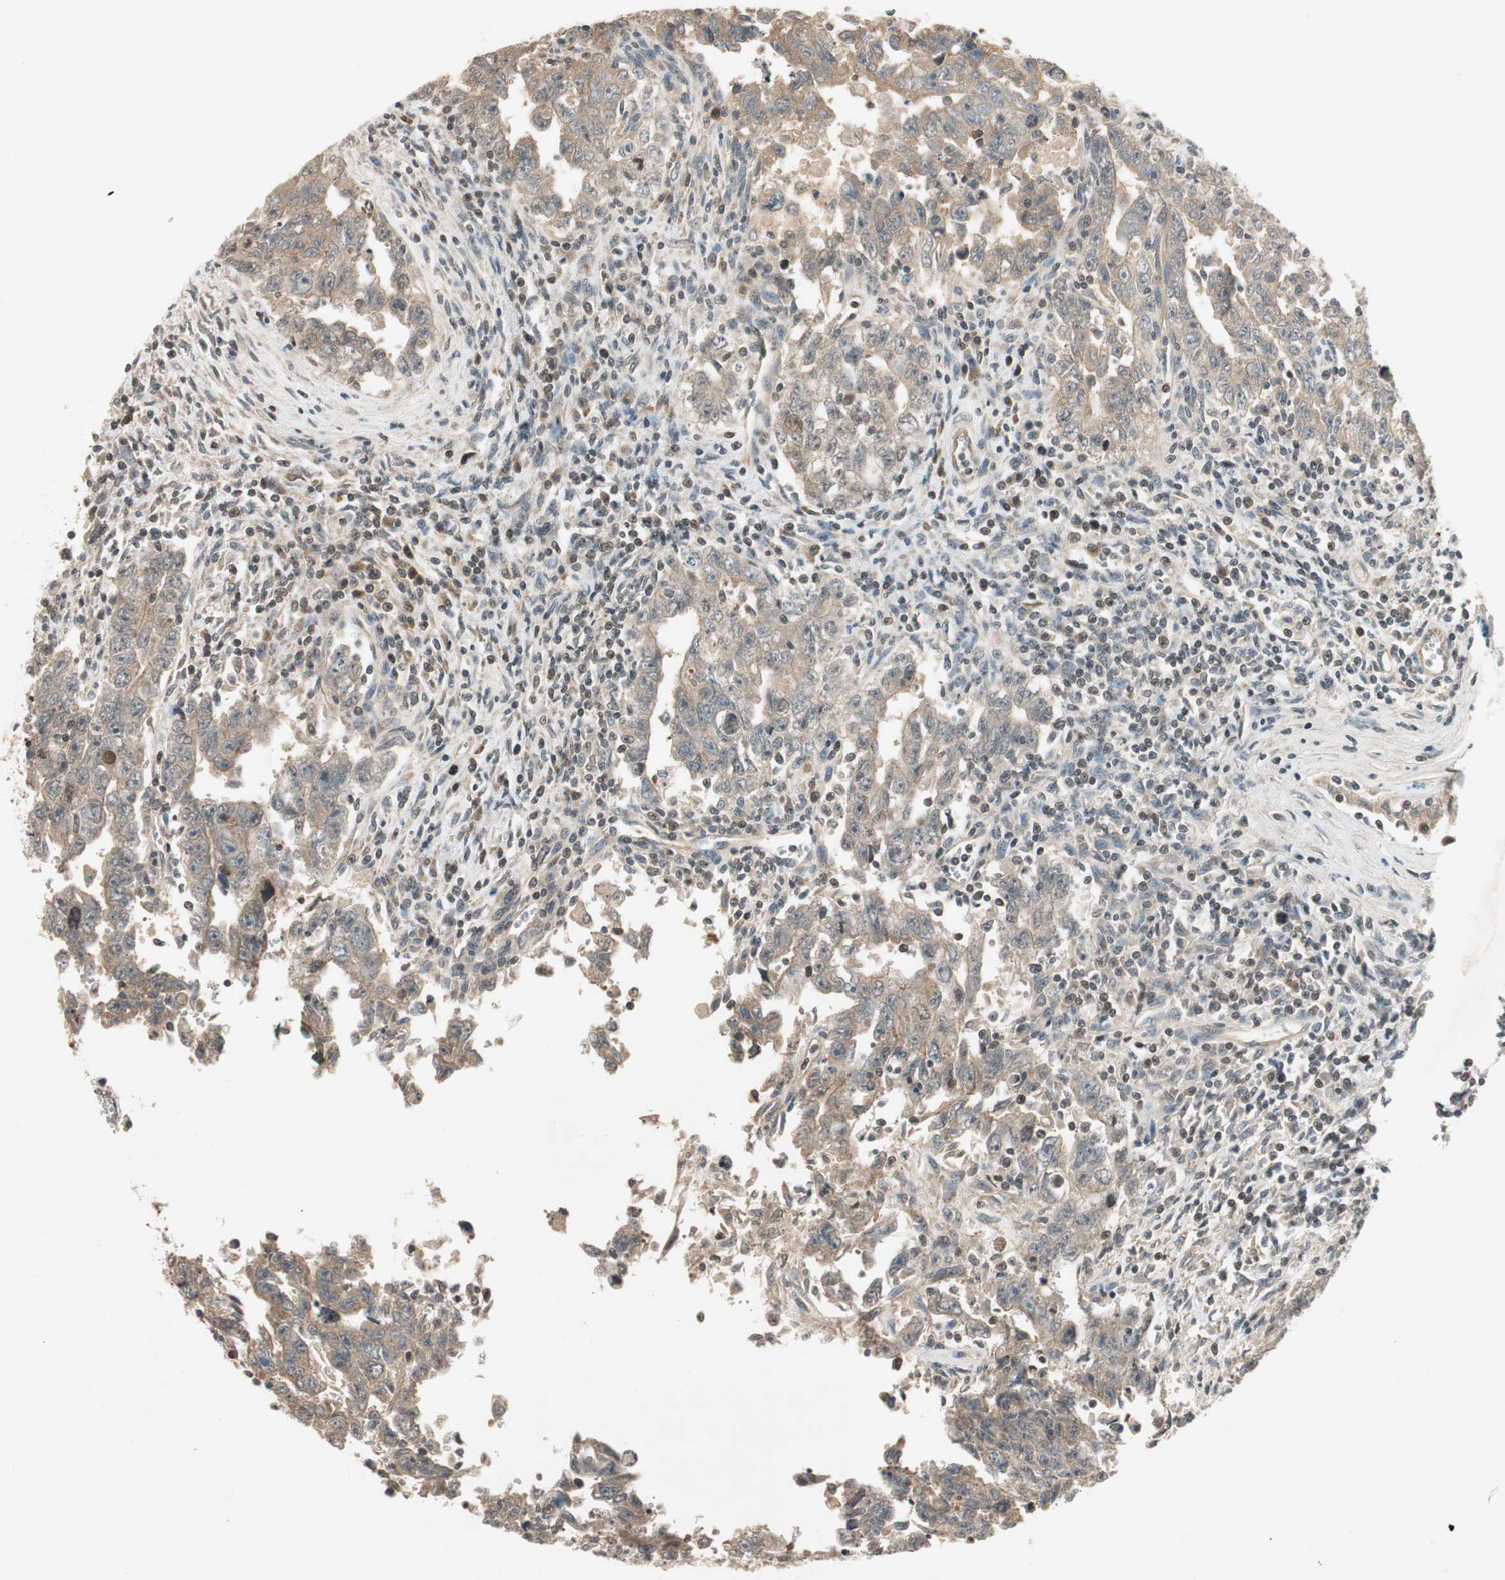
{"staining": {"intensity": "weak", "quantity": ">75%", "location": "cytoplasmic/membranous"}, "tissue": "testis cancer", "cell_type": "Tumor cells", "image_type": "cancer", "snomed": [{"axis": "morphology", "description": "Carcinoma, Embryonal, NOS"}, {"axis": "topography", "description": "Testis"}], "caption": "The immunohistochemical stain highlights weak cytoplasmic/membranous expression in tumor cells of testis embryonal carcinoma tissue.", "gene": "GCLM", "patient": {"sex": "male", "age": 28}}